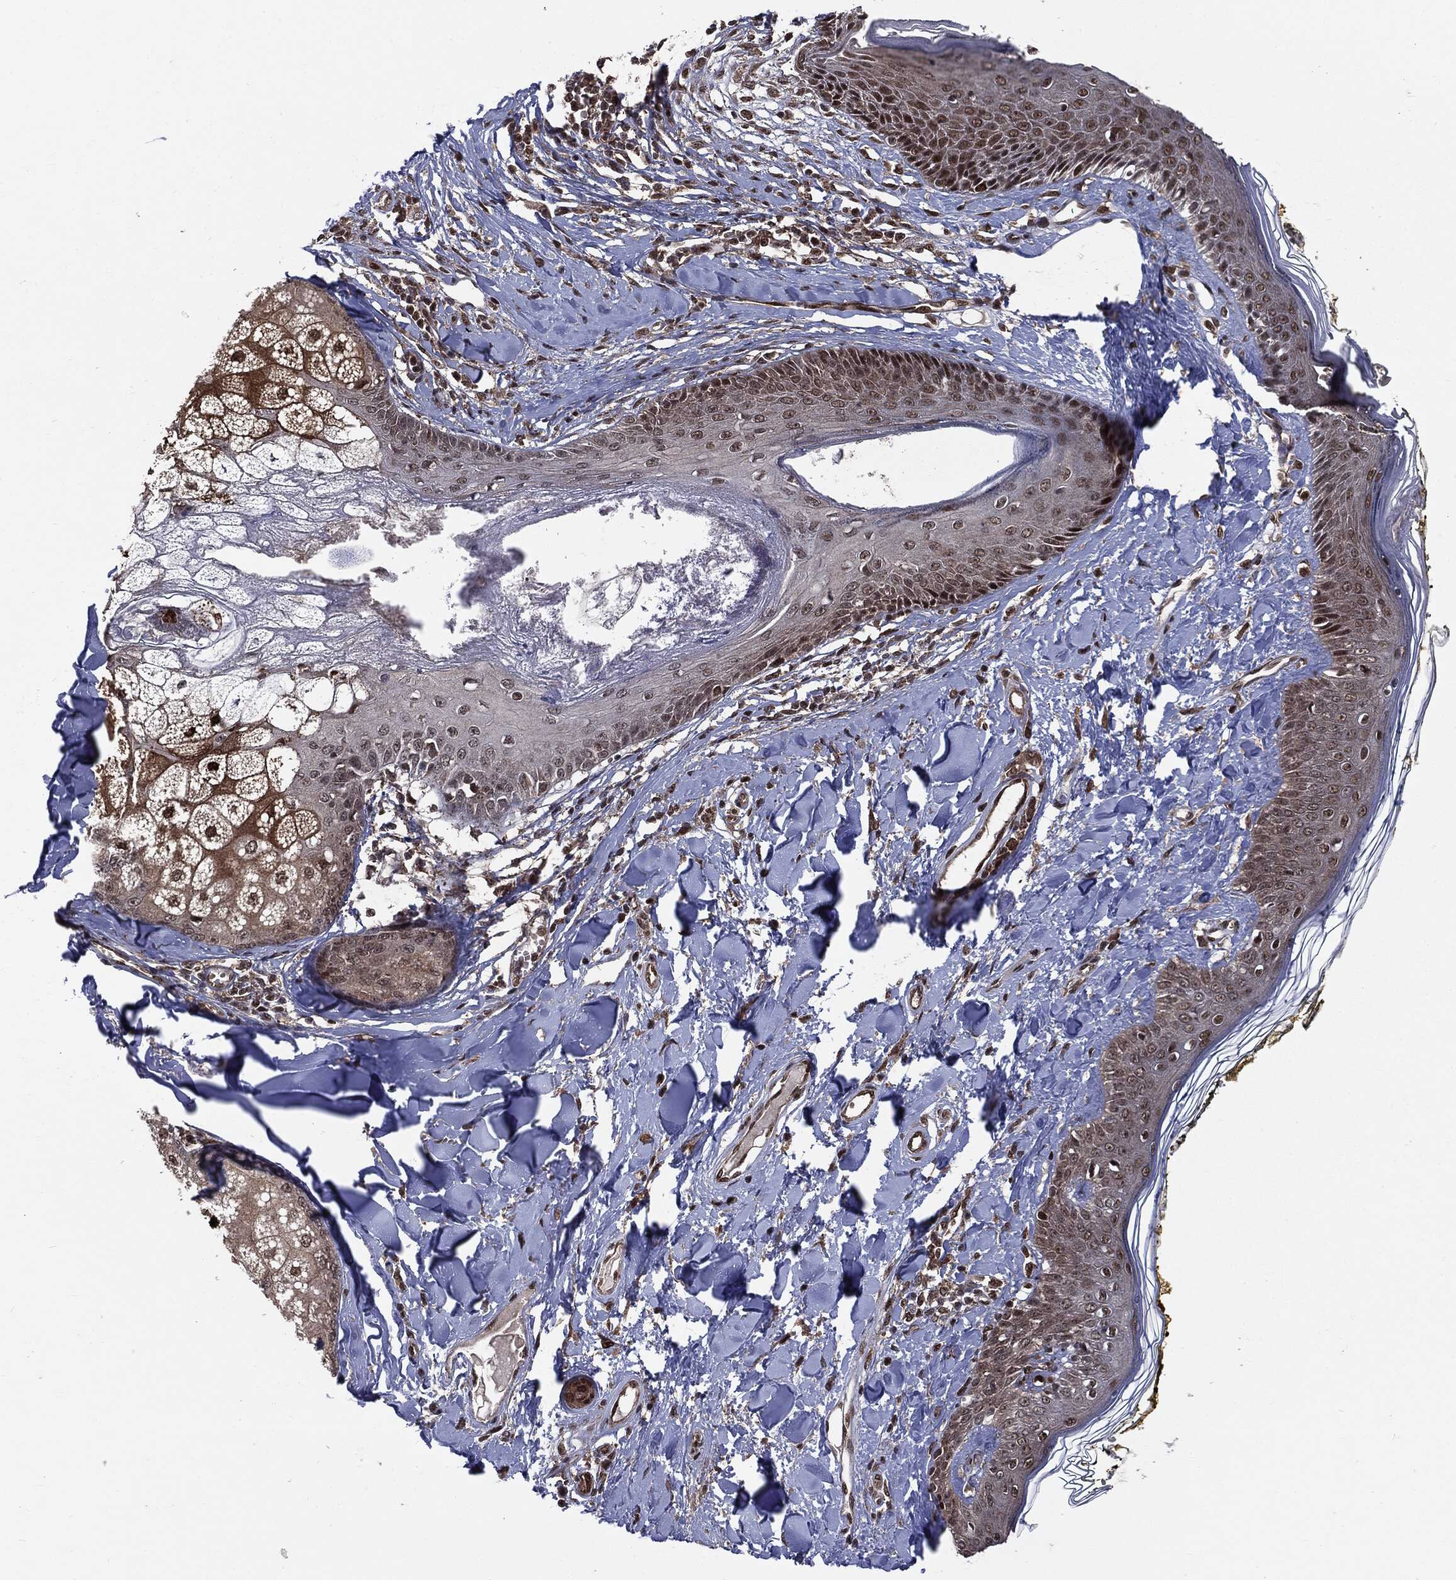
{"staining": {"intensity": "moderate", "quantity": "25%-75%", "location": "nuclear"}, "tissue": "skin", "cell_type": "Fibroblasts", "image_type": "normal", "snomed": [{"axis": "morphology", "description": "Normal tissue, NOS"}, {"axis": "topography", "description": "Skin"}], "caption": "Moderate nuclear expression for a protein is identified in about 25%-75% of fibroblasts of benign skin using IHC.", "gene": "PTPA", "patient": {"sex": "male", "age": 76}}